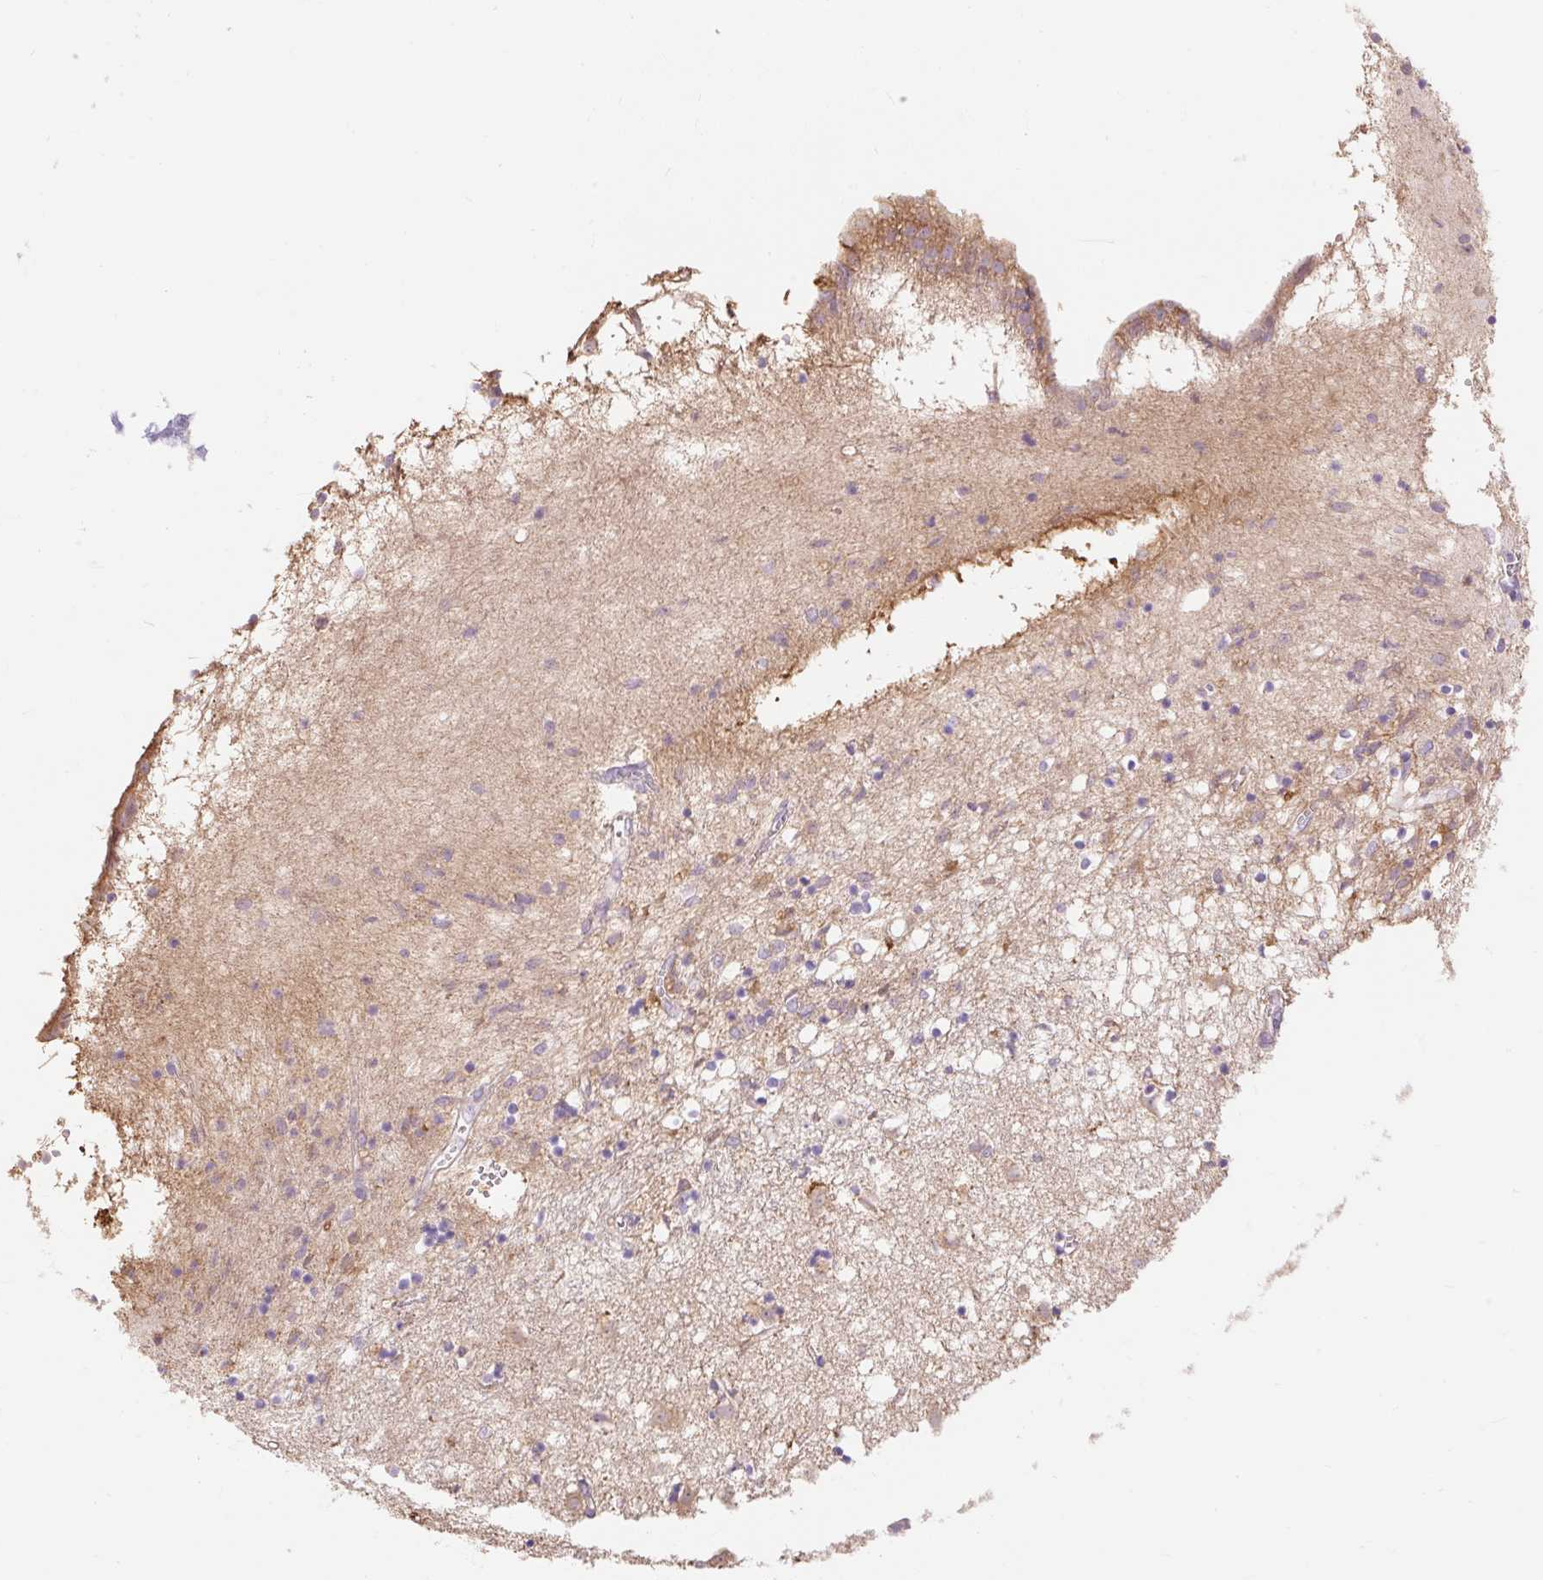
{"staining": {"intensity": "moderate", "quantity": "<25%", "location": "cytoplasmic/membranous,nuclear"}, "tissue": "caudate", "cell_type": "Glial cells", "image_type": "normal", "snomed": [{"axis": "morphology", "description": "Normal tissue, NOS"}, {"axis": "topography", "description": "Lateral ventricle wall"}], "caption": "Immunohistochemistry (DAB) staining of unremarkable caudate exhibits moderate cytoplasmic/membranous,nuclear protein staining in approximately <25% of glial cells.", "gene": "DHX35", "patient": {"sex": "male", "age": 70}}